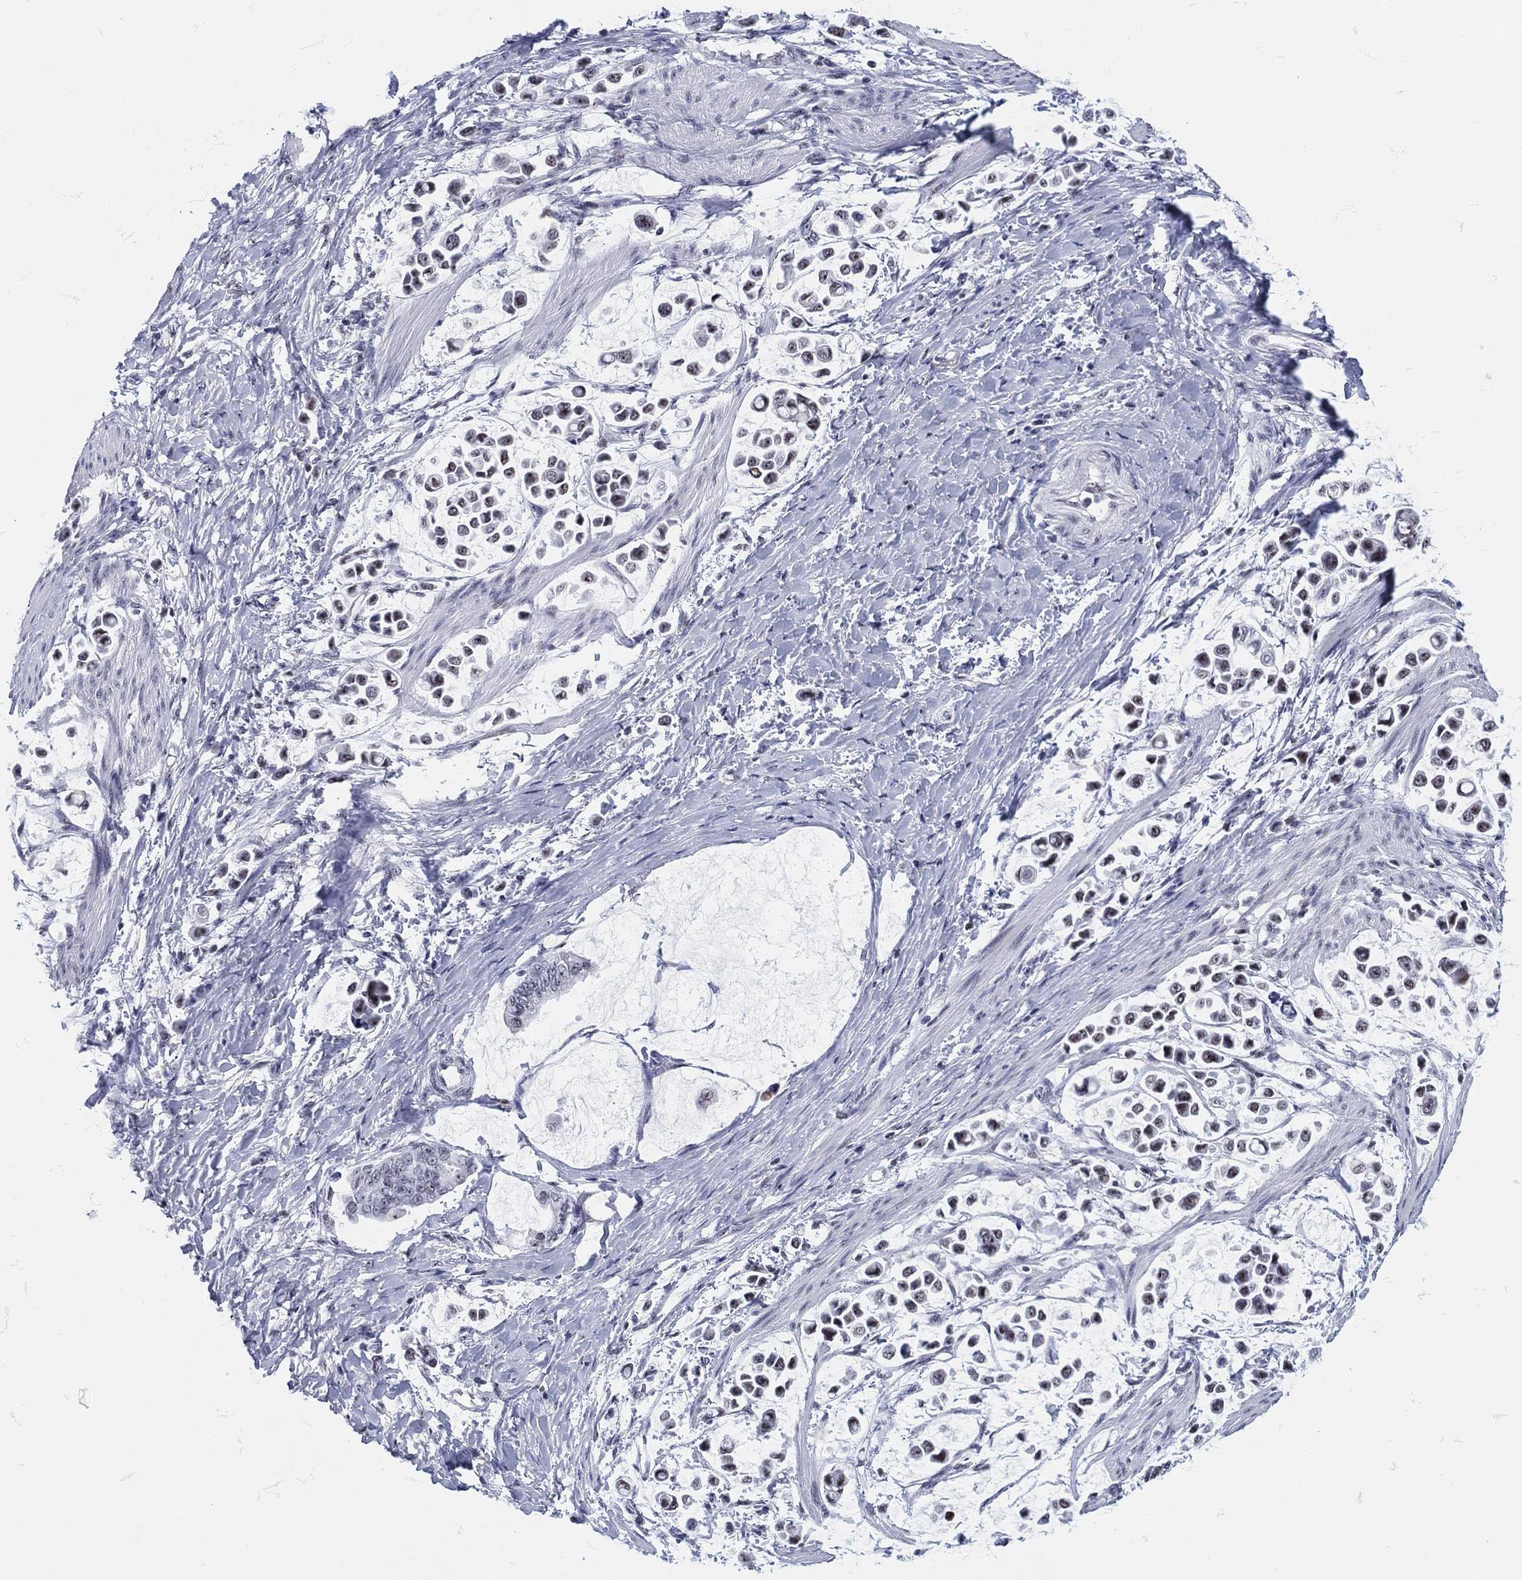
{"staining": {"intensity": "weak", "quantity": "<25%", "location": "nuclear"}, "tissue": "stomach cancer", "cell_type": "Tumor cells", "image_type": "cancer", "snomed": [{"axis": "morphology", "description": "Adenocarcinoma, NOS"}, {"axis": "topography", "description": "Stomach"}], "caption": "Stomach cancer was stained to show a protein in brown. There is no significant expression in tumor cells.", "gene": "MAPK8IP1", "patient": {"sex": "male", "age": 82}}